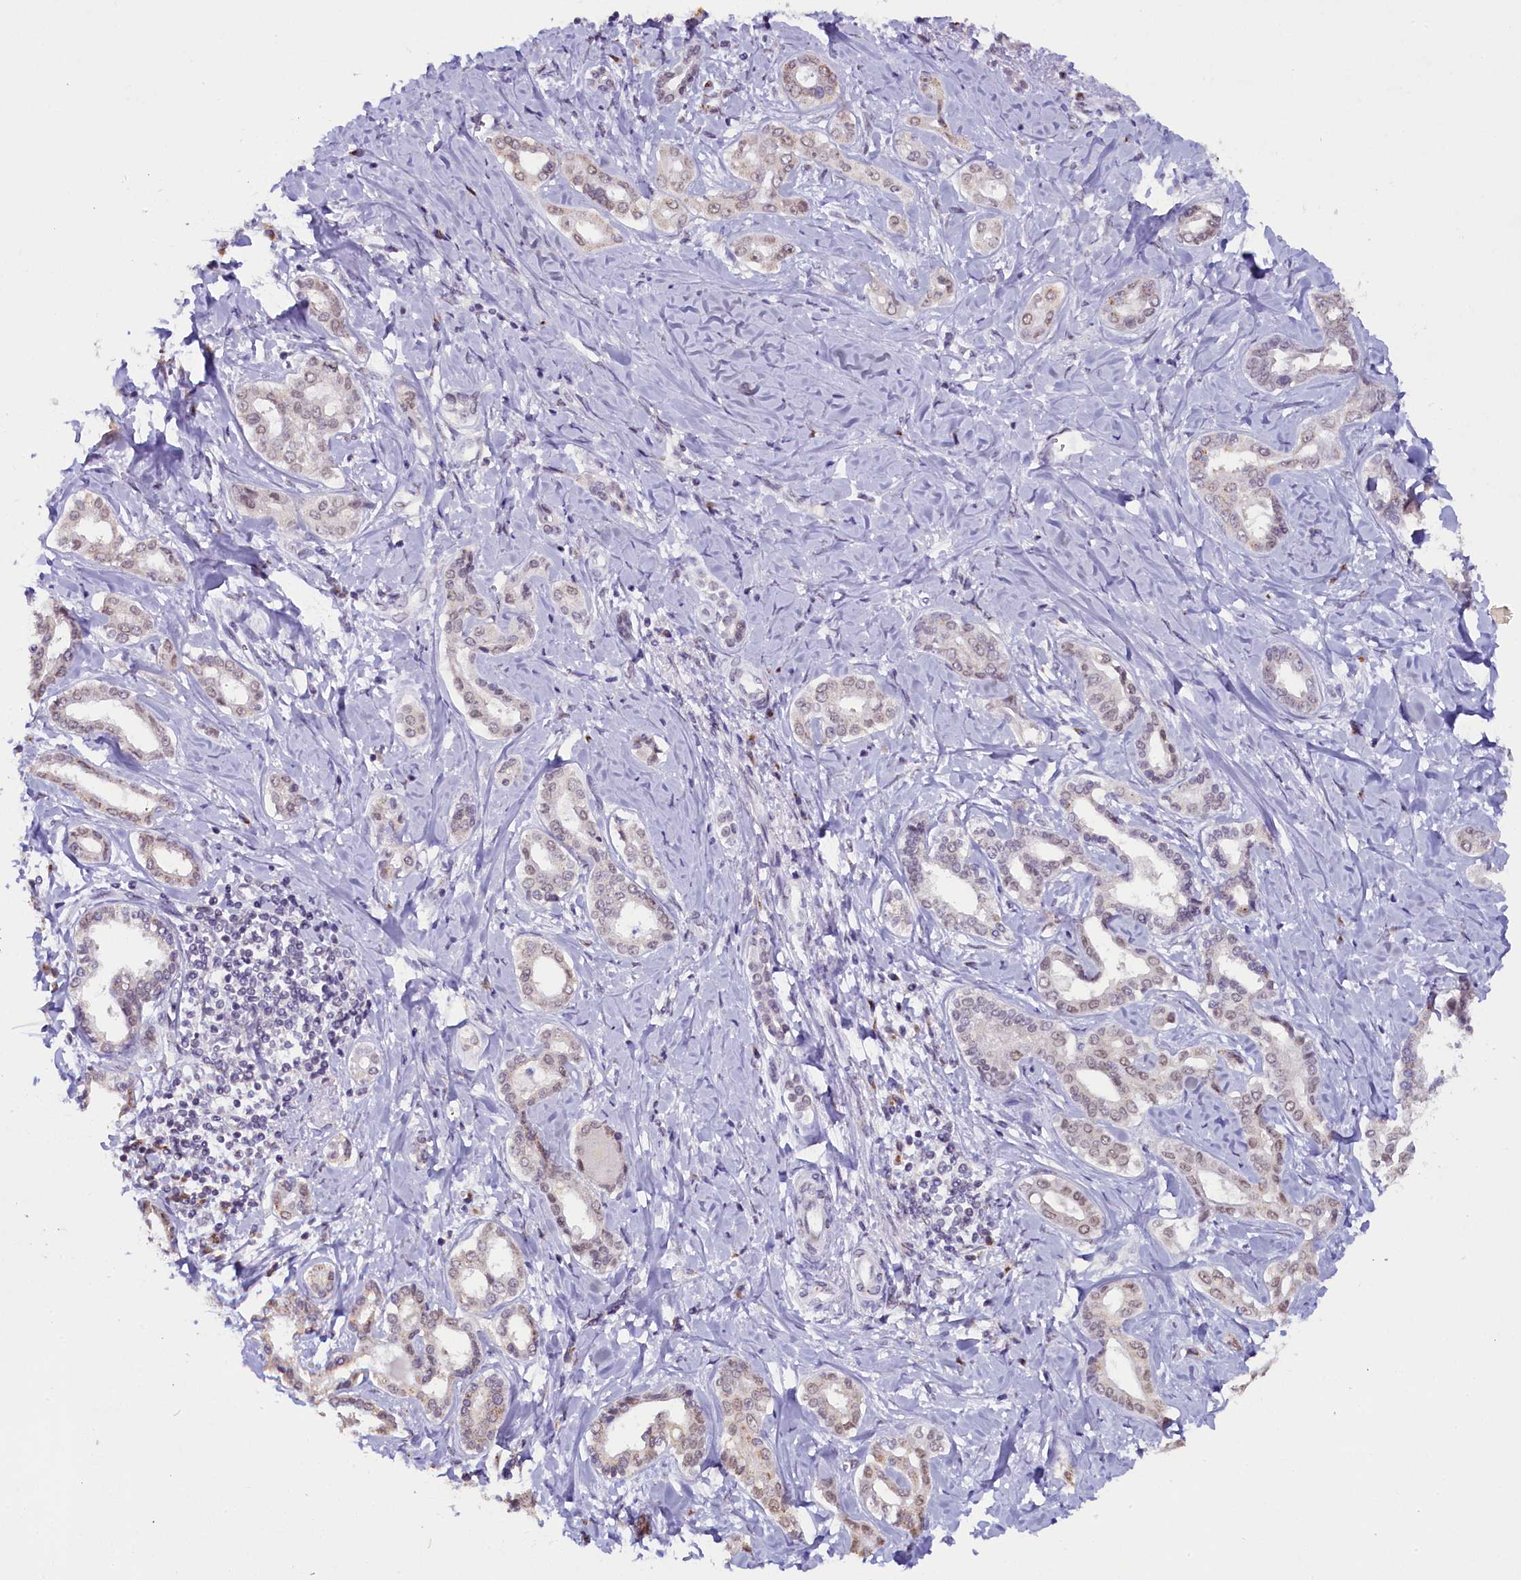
{"staining": {"intensity": "weak", "quantity": "<25%", "location": "cytoplasmic/membranous,nuclear"}, "tissue": "liver cancer", "cell_type": "Tumor cells", "image_type": "cancer", "snomed": [{"axis": "morphology", "description": "Cholangiocarcinoma"}, {"axis": "topography", "description": "Liver"}], "caption": "DAB (3,3'-diaminobenzidine) immunohistochemical staining of liver cholangiocarcinoma reveals no significant positivity in tumor cells.", "gene": "NCBP1", "patient": {"sex": "female", "age": 77}}